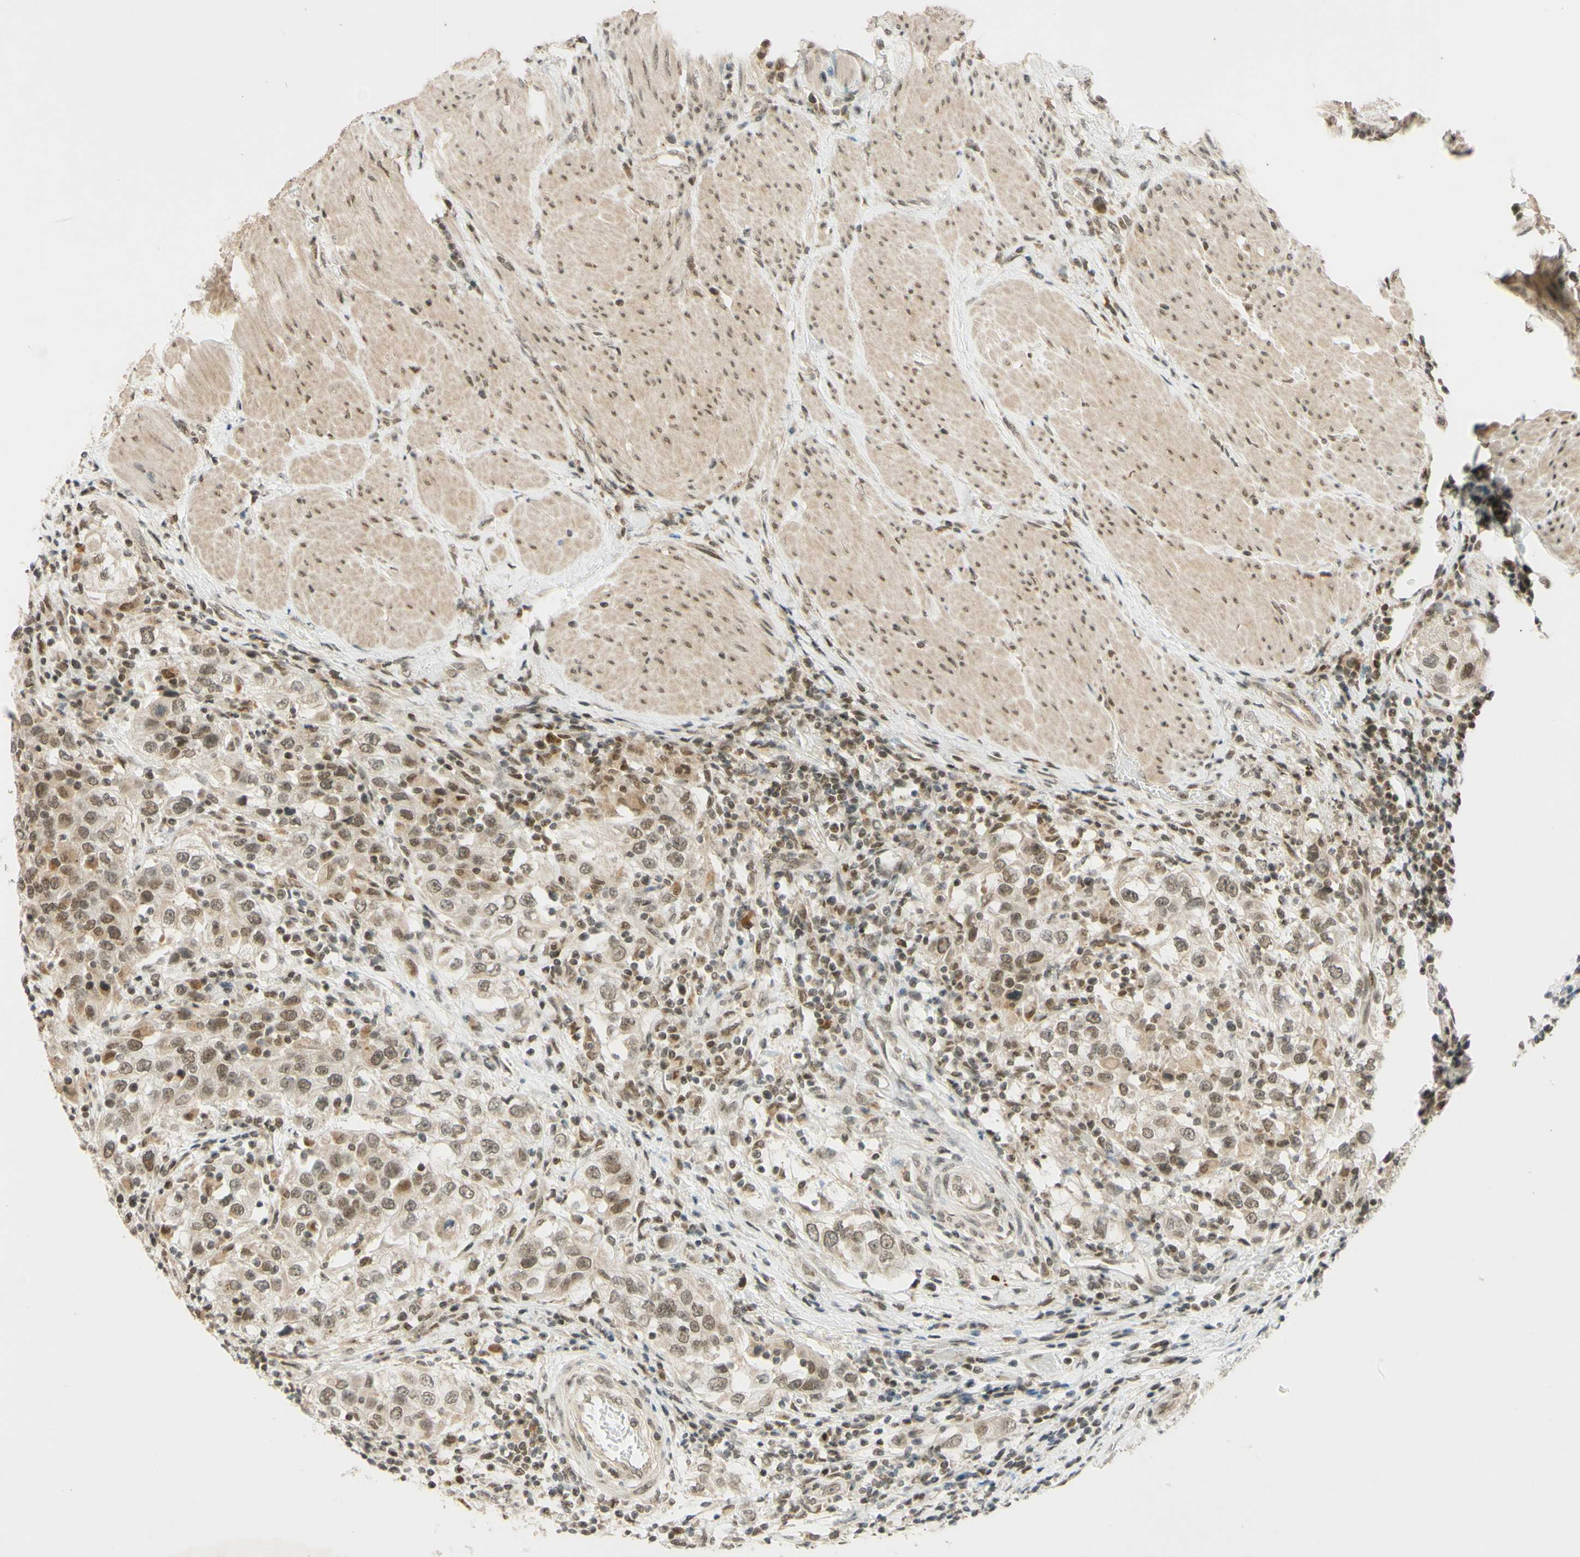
{"staining": {"intensity": "moderate", "quantity": ">75%", "location": "nuclear"}, "tissue": "urothelial cancer", "cell_type": "Tumor cells", "image_type": "cancer", "snomed": [{"axis": "morphology", "description": "Urothelial carcinoma, High grade"}, {"axis": "topography", "description": "Urinary bladder"}], "caption": "Brown immunohistochemical staining in high-grade urothelial carcinoma shows moderate nuclear positivity in about >75% of tumor cells.", "gene": "SMARCB1", "patient": {"sex": "female", "age": 80}}